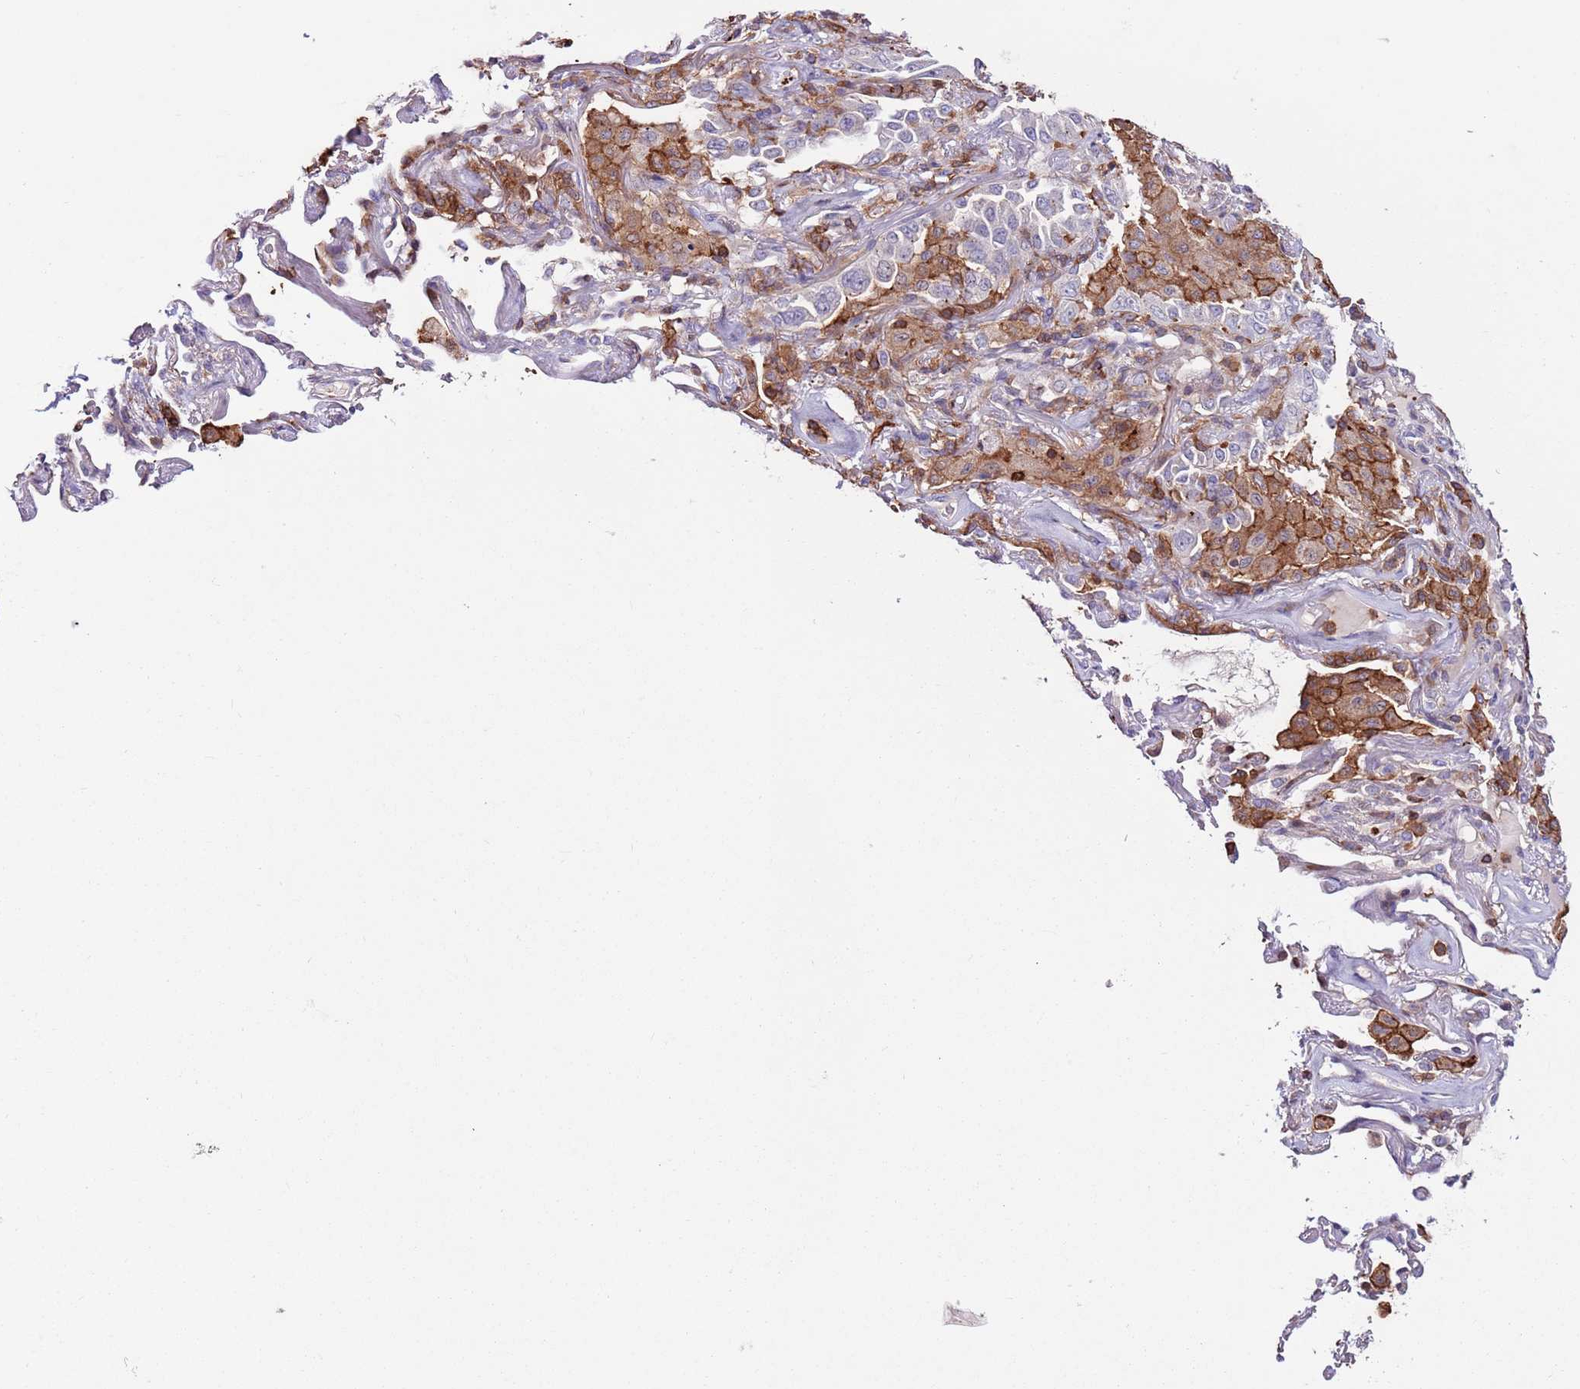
{"staining": {"intensity": "moderate", "quantity": "<25%", "location": "cytoplasmic/membranous"}, "tissue": "lung cancer", "cell_type": "Tumor cells", "image_type": "cancer", "snomed": [{"axis": "morphology", "description": "Adenocarcinoma, NOS"}, {"axis": "topography", "description": "Lung"}], "caption": "Tumor cells display moderate cytoplasmic/membranous staining in about <25% of cells in adenocarcinoma (lung). The protein of interest is stained brown, and the nuclei are stained in blue (DAB (3,3'-diaminobenzidine) IHC with brightfield microscopy, high magnification).", "gene": "ZSWIM1", "patient": {"sex": "female", "age": 69}}